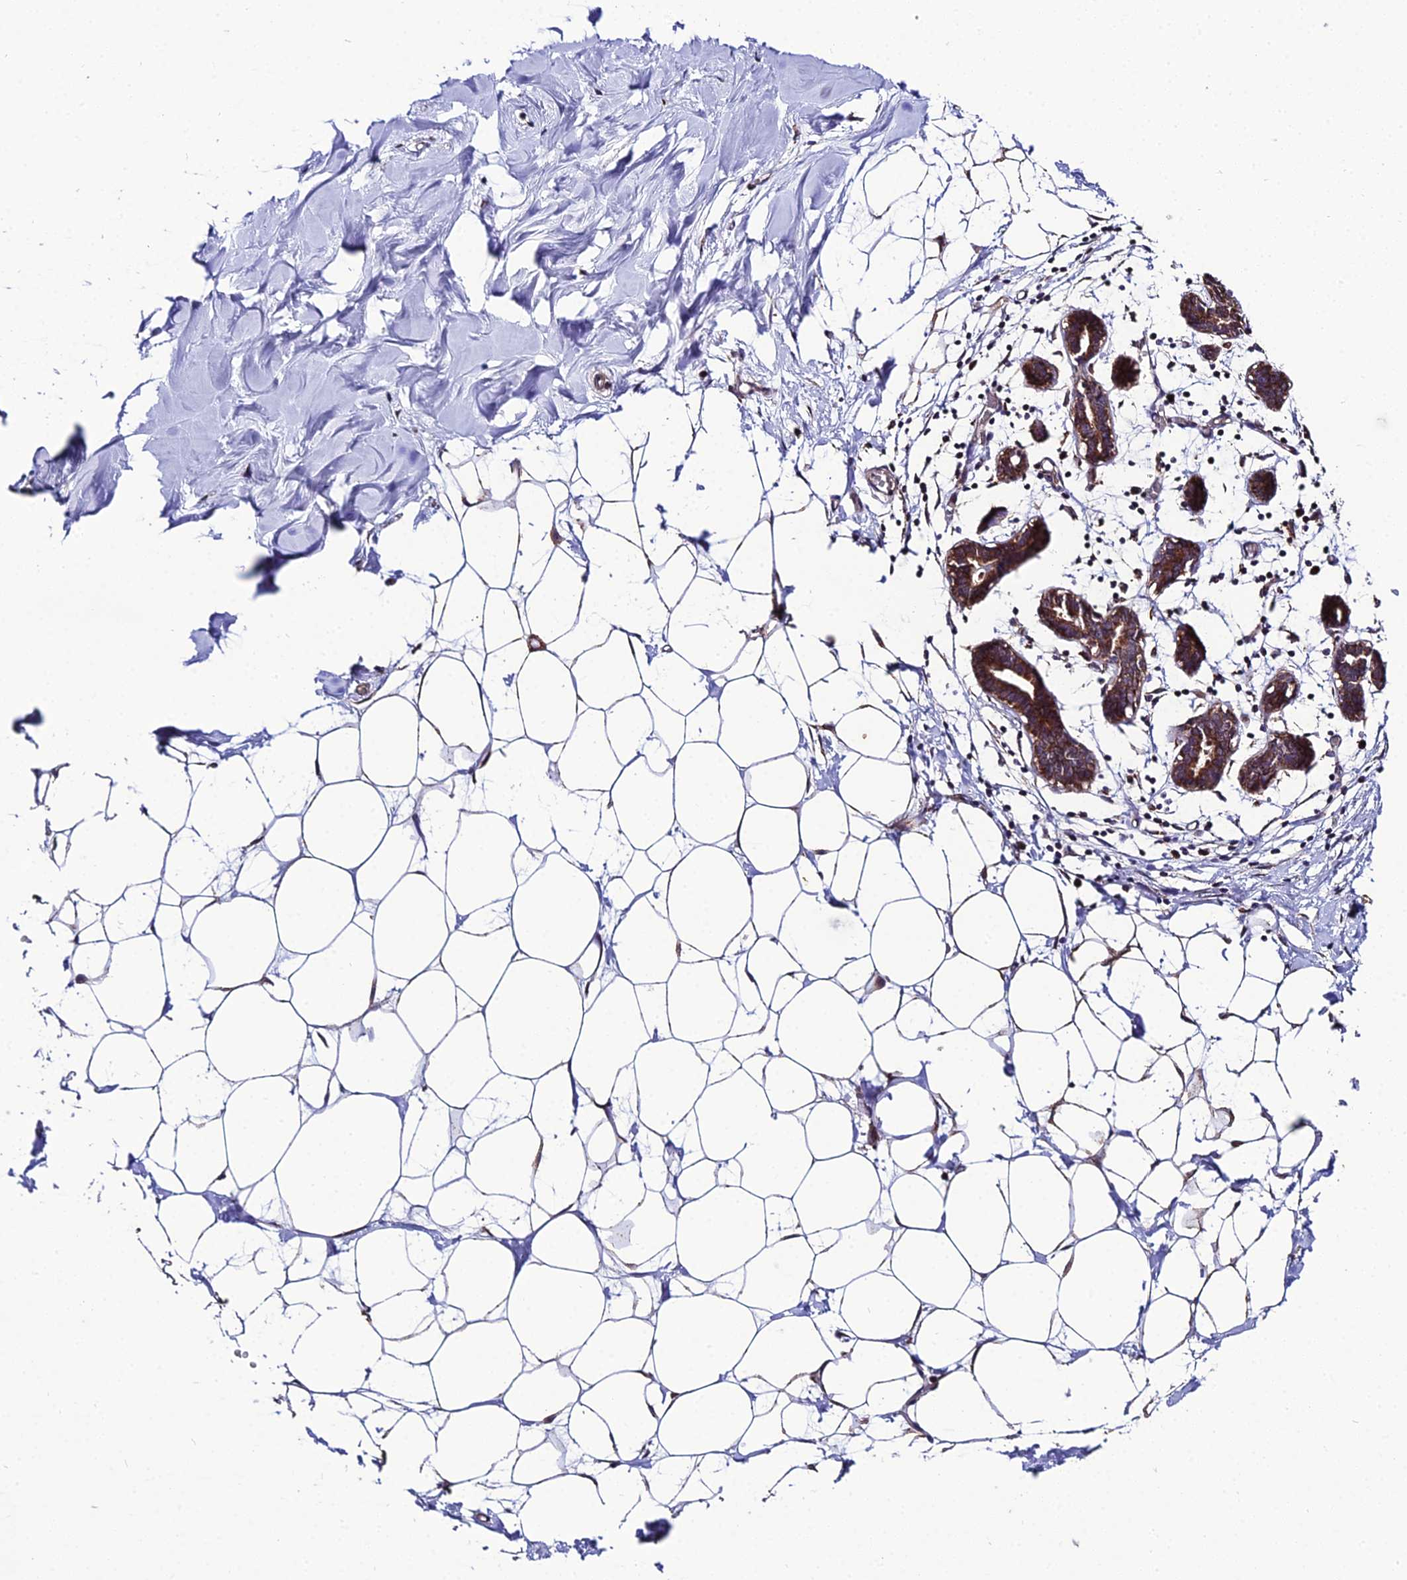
{"staining": {"intensity": "moderate", "quantity": "25%-75%", "location": "cytoplasmic/membranous"}, "tissue": "breast", "cell_type": "Adipocytes", "image_type": "normal", "snomed": [{"axis": "morphology", "description": "Normal tissue, NOS"}, {"axis": "topography", "description": "Breast"}], "caption": "Immunohistochemical staining of benign human breast reveals 25%-75% levels of moderate cytoplasmic/membranous protein staining in about 25%-75% of adipocytes. Immunohistochemistry stains the protein in brown and the nuclei are stained blue.", "gene": "PSMD2", "patient": {"sex": "female", "age": 27}}